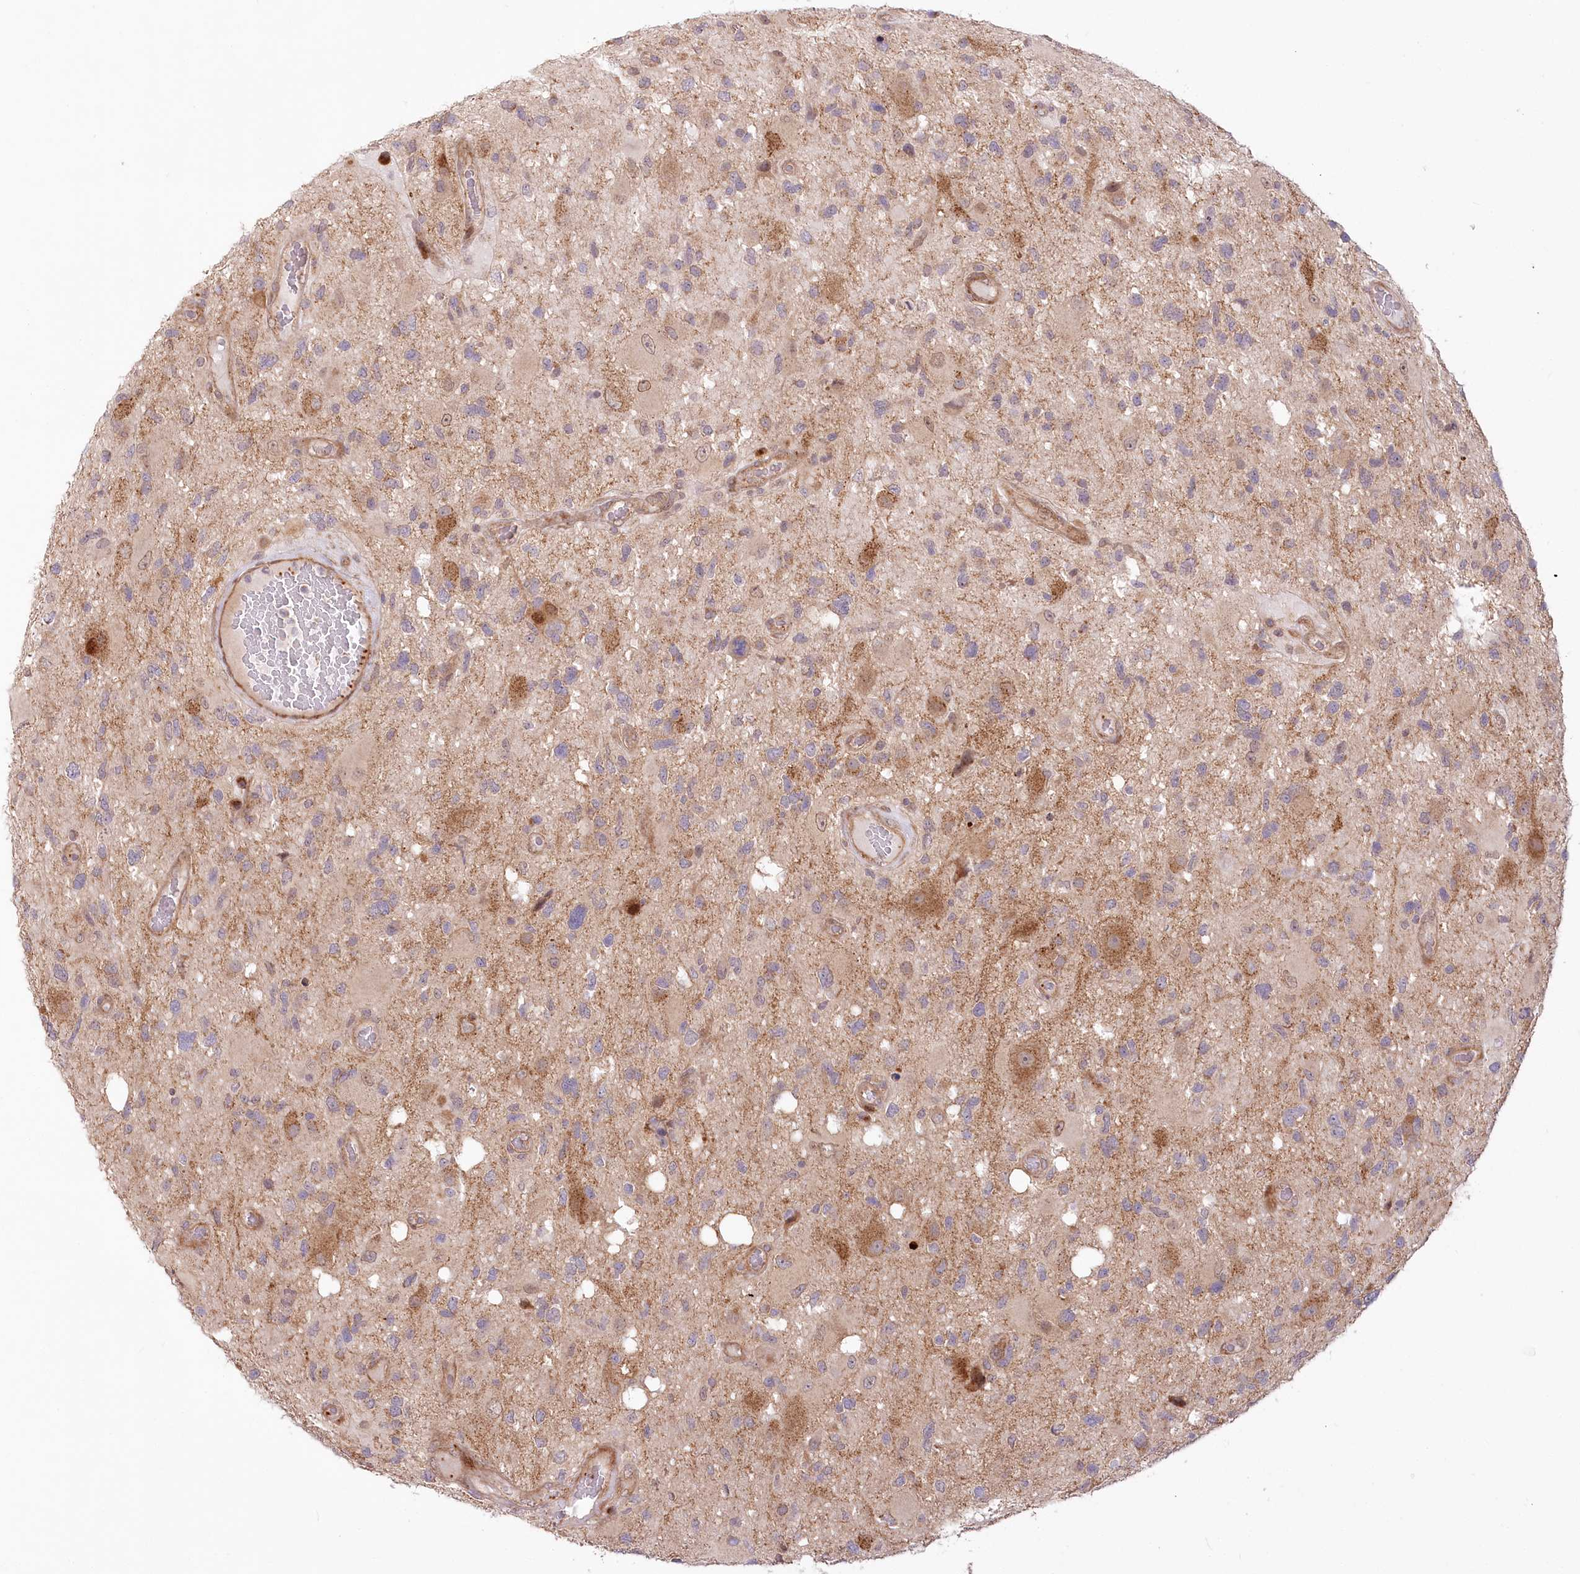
{"staining": {"intensity": "moderate", "quantity": "<25%", "location": "cytoplasmic/membranous"}, "tissue": "glioma", "cell_type": "Tumor cells", "image_type": "cancer", "snomed": [{"axis": "morphology", "description": "Glioma, malignant, High grade"}, {"axis": "topography", "description": "Brain"}], "caption": "Immunohistochemical staining of human malignant glioma (high-grade) reveals low levels of moderate cytoplasmic/membranous protein positivity in approximately <25% of tumor cells.", "gene": "CEP70", "patient": {"sex": "male", "age": 33}}